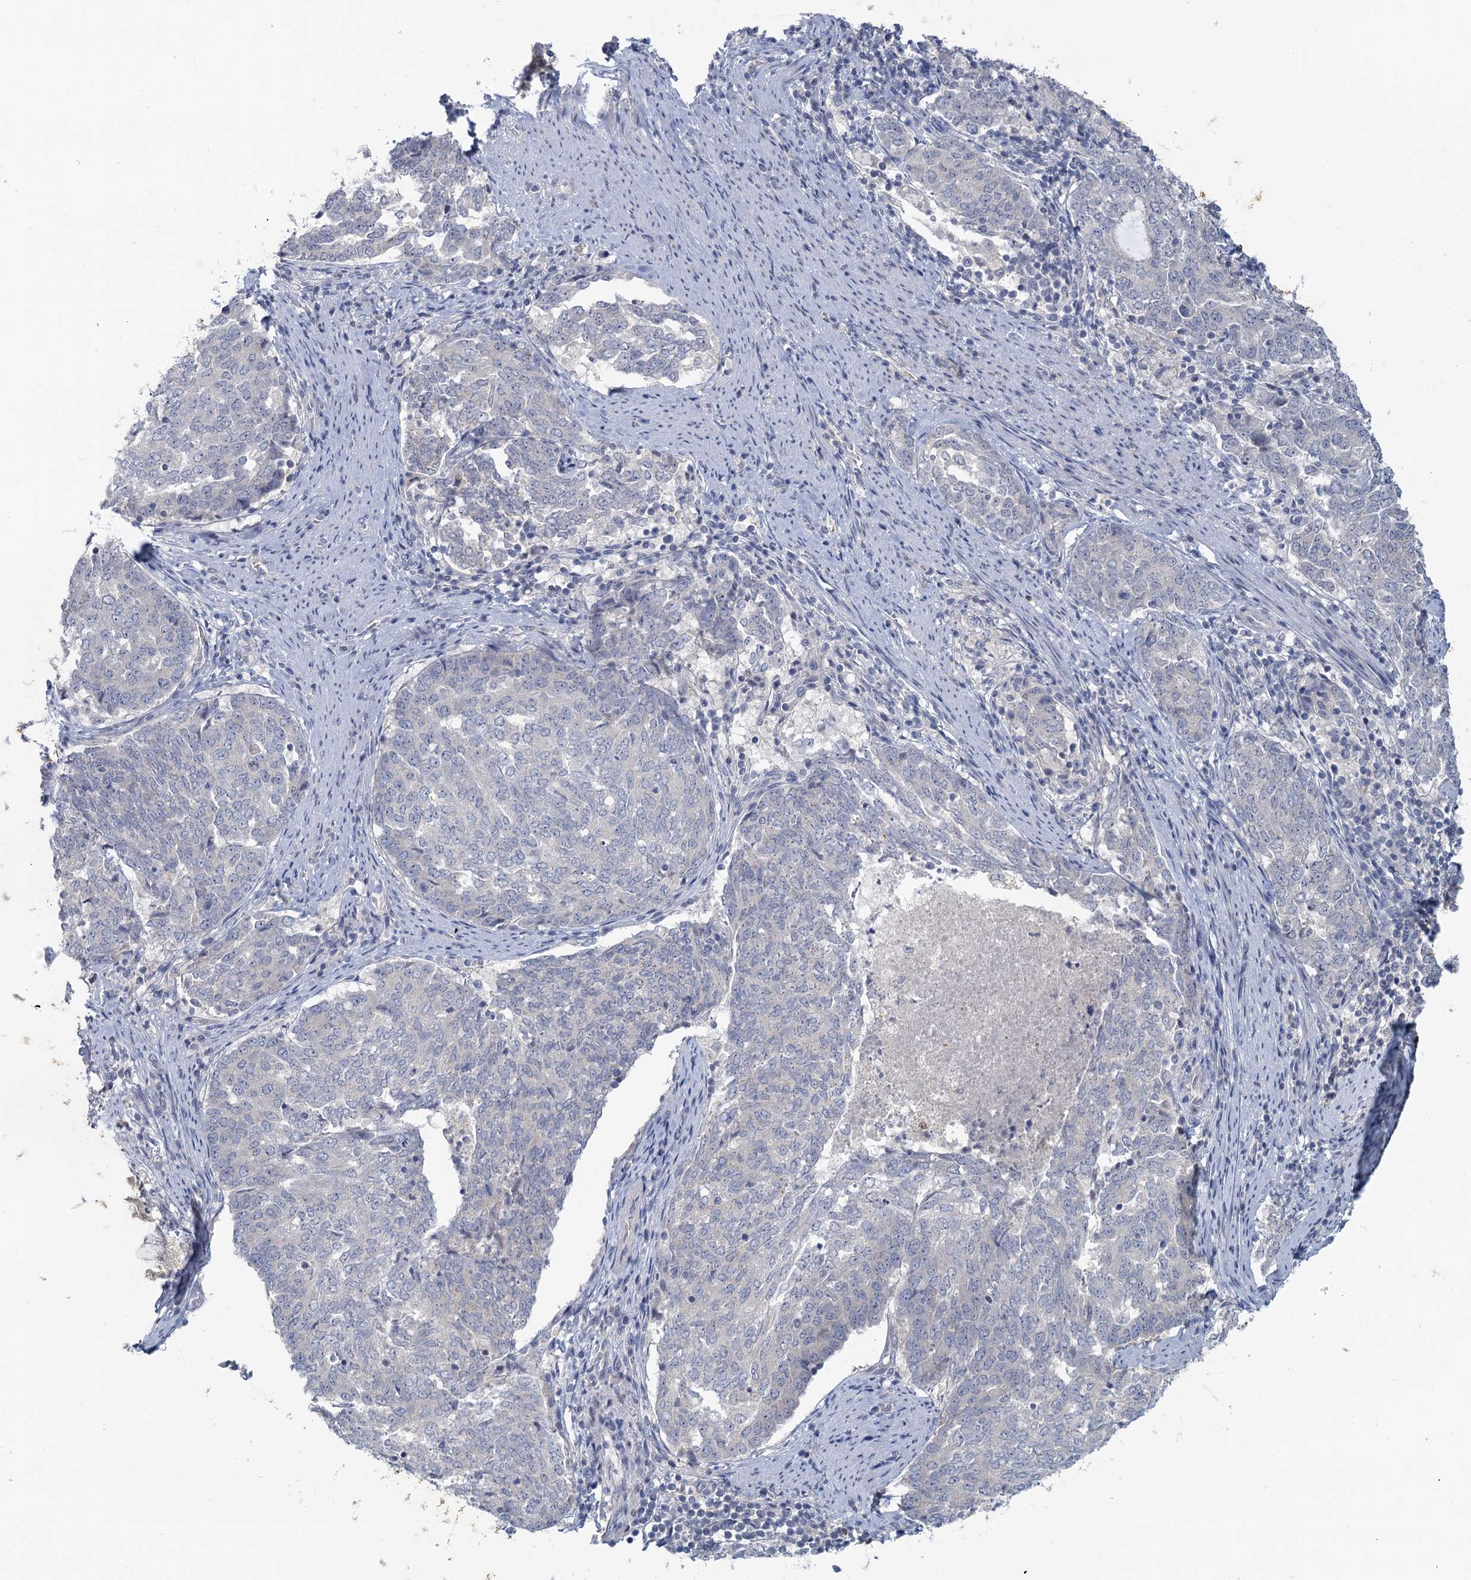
{"staining": {"intensity": "negative", "quantity": "none", "location": "none"}, "tissue": "endometrial cancer", "cell_type": "Tumor cells", "image_type": "cancer", "snomed": [{"axis": "morphology", "description": "Adenocarcinoma, NOS"}, {"axis": "topography", "description": "Endometrium"}], "caption": "Tumor cells show no significant protein positivity in endometrial cancer (adenocarcinoma).", "gene": "MYO7B", "patient": {"sex": "female", "age": 80}}